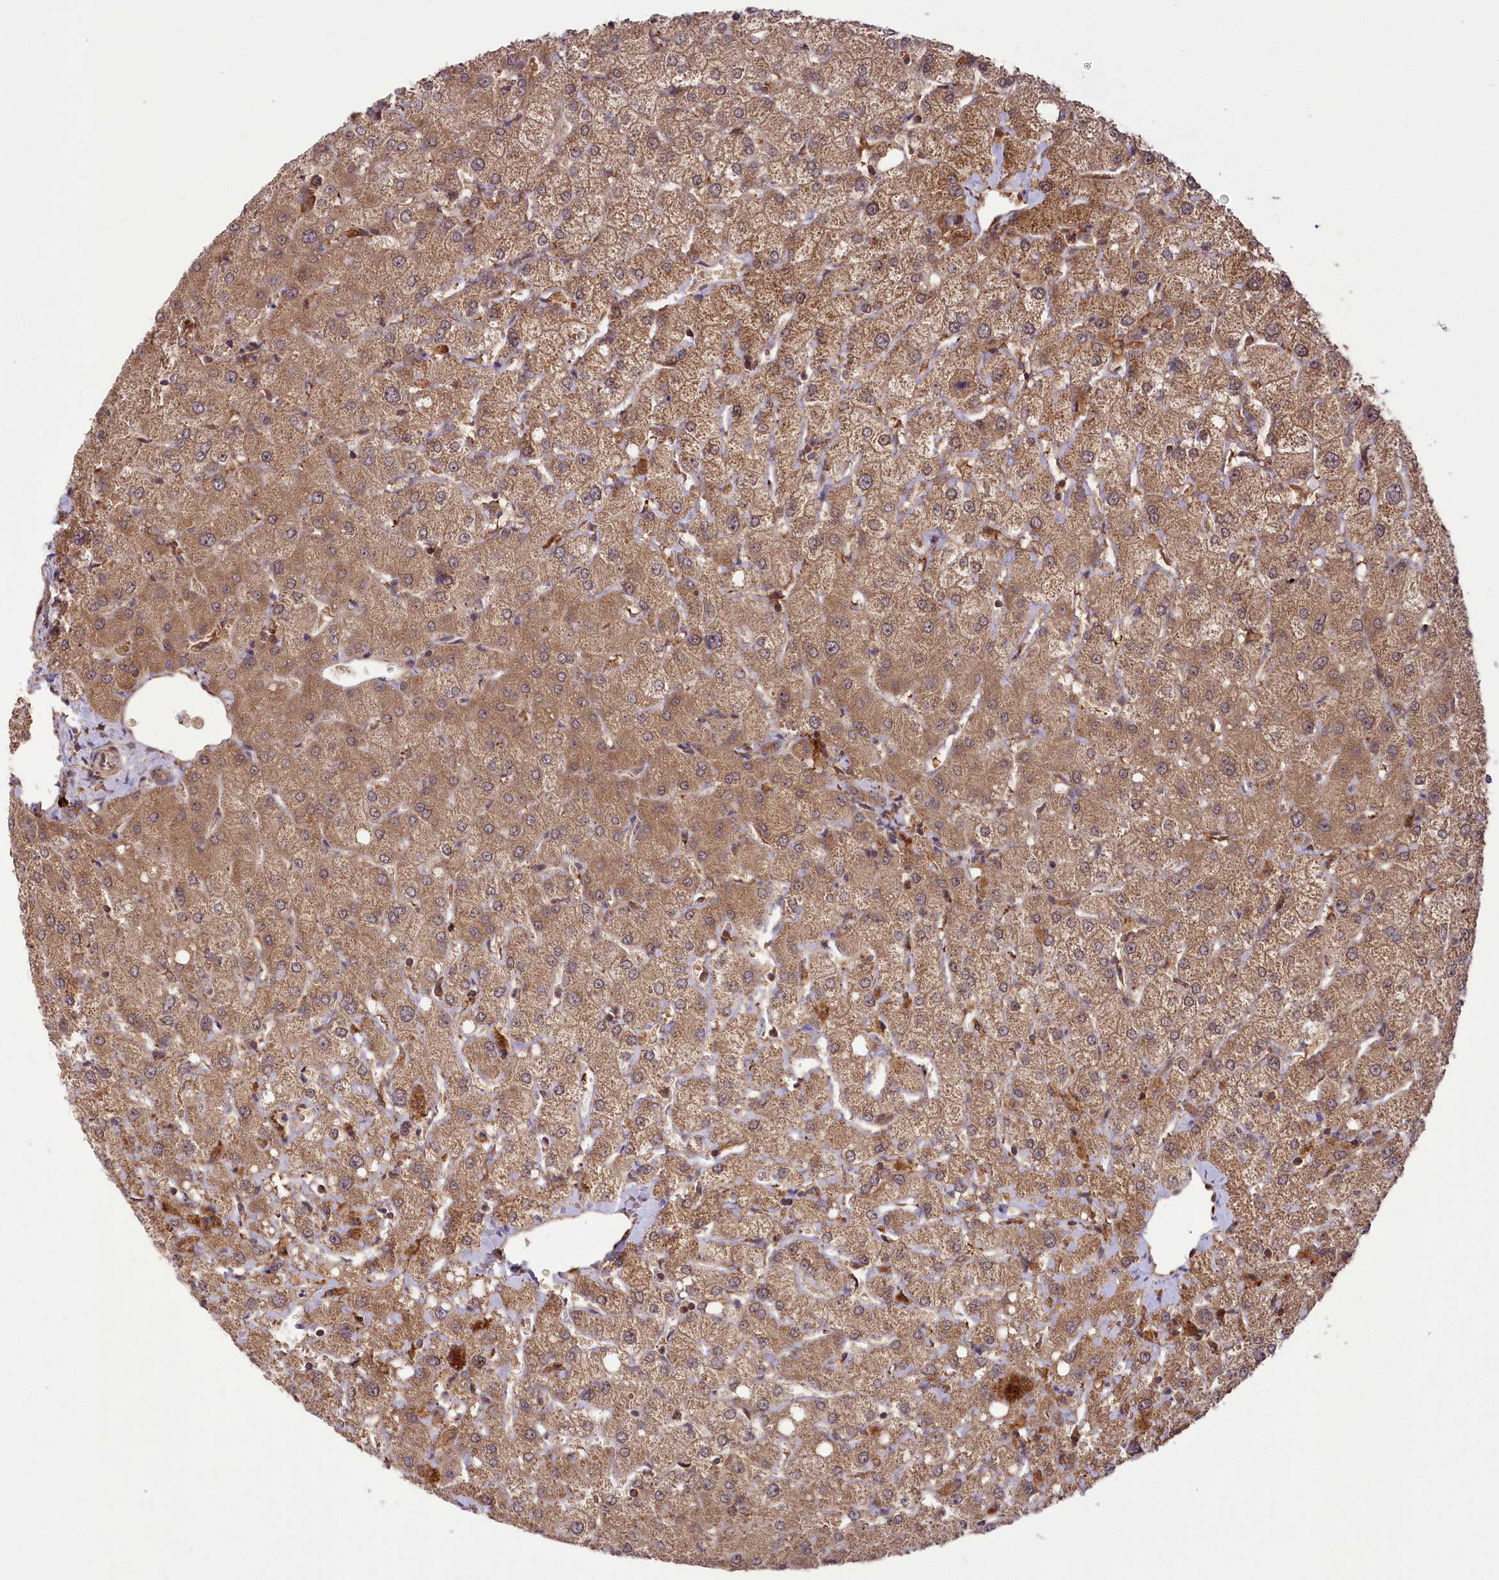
{"staining": {"intensity": "weak", "quantity": ">75%", "location": "cytoplasmic/membranous"}, "tissue": "liver", "cell_type": "Cholangiocytes", "image_type": "normal", "snomed": [{"axis": "morphology", "description": "Normal tissue, NOS"}, {"axis": "topography", "description": "Liver"}], "caption": "Normal liver was stained to show a protein in brown. There is low levels of weak cytoplasmic/membranous expression in about >75% of cholangiocytes.", "gene": "CARD19", "patient": {"sex": "female", "age": 54}}